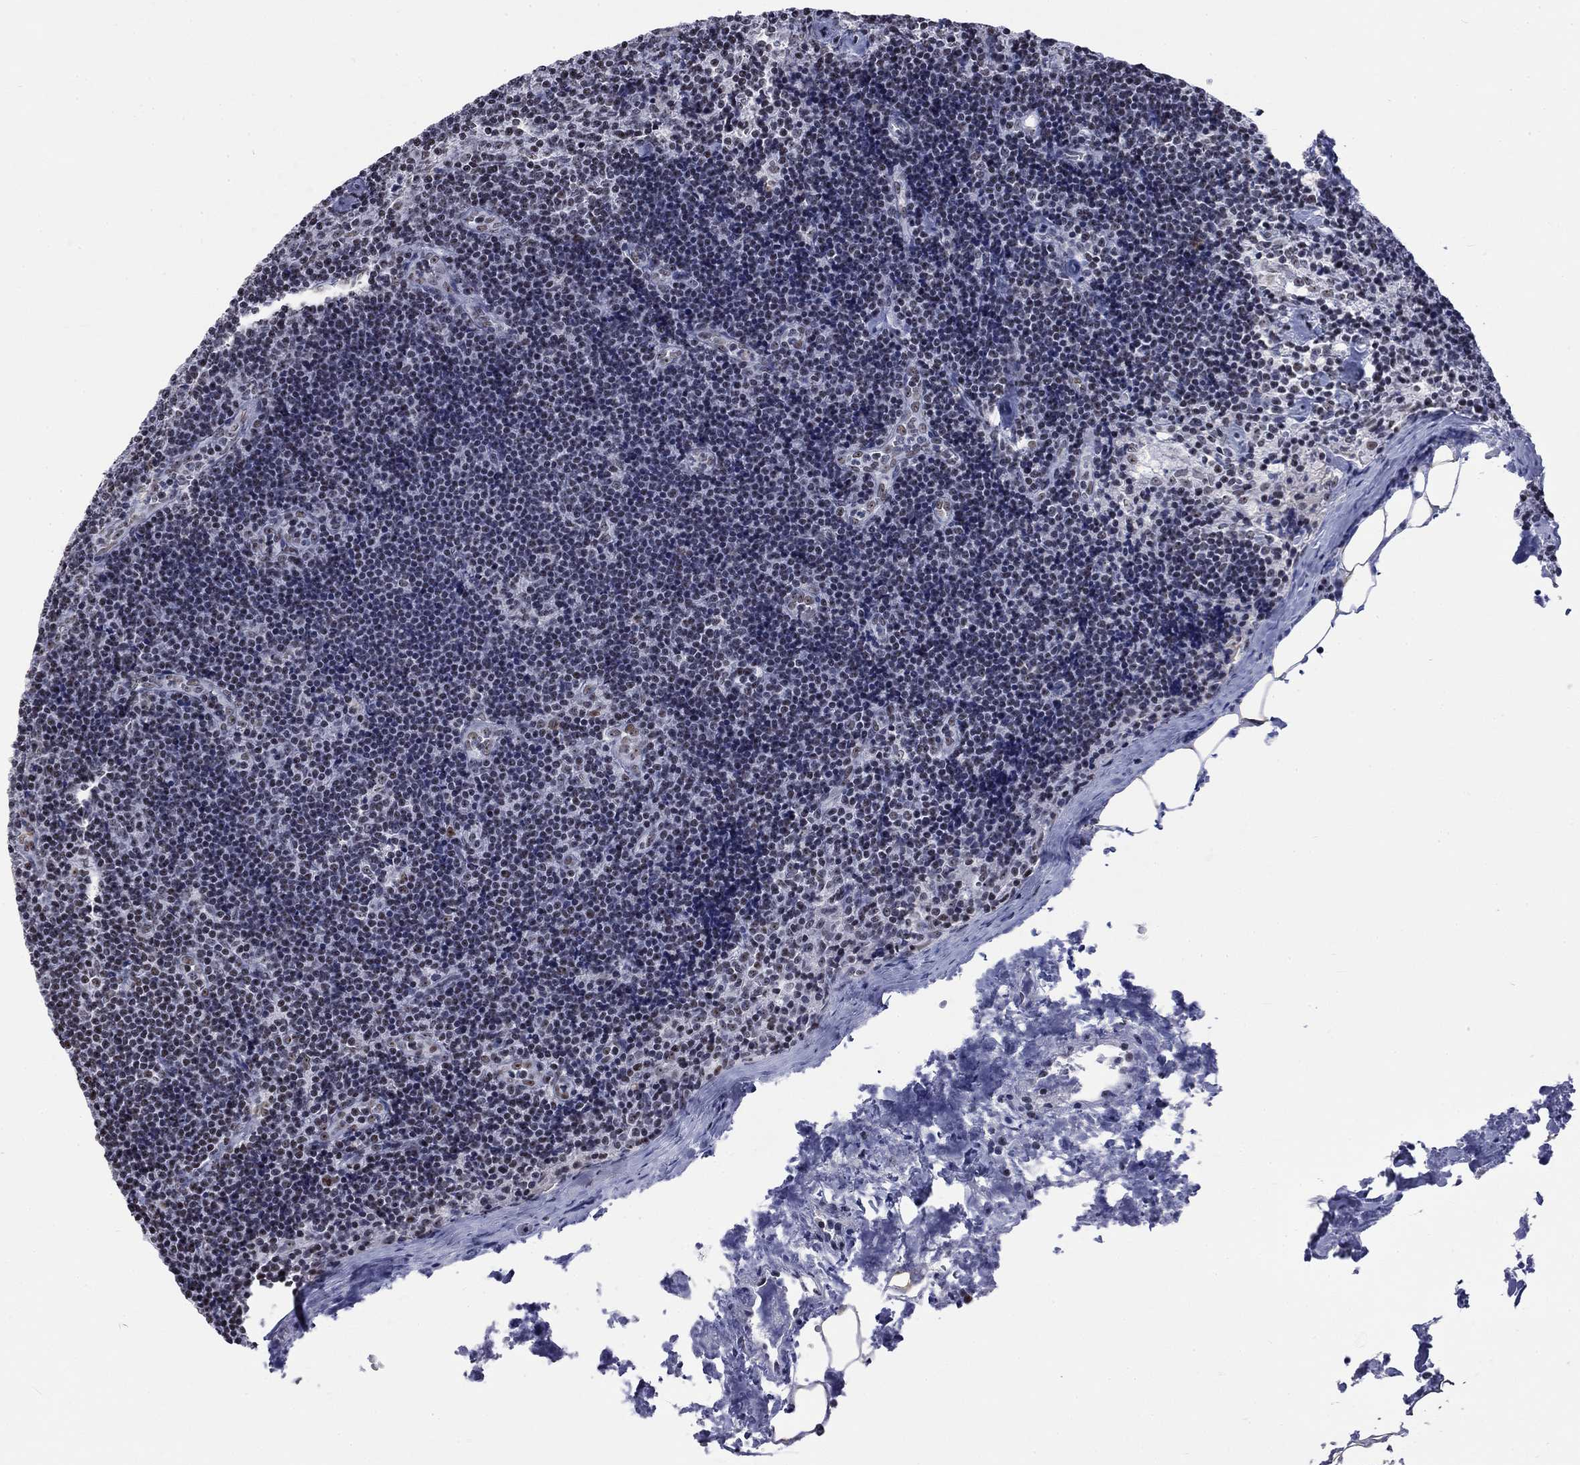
{"staining": {"intensity": "negative", "quantity": "none", "location": "none"}, "tissue": "lymph node", "cell_type": "Non-germinal center cells", "image_type": "normal", "snomed": [{"axis": "morphology", "description": "Normal tissue, NOS"}, {"axis": "topography", "description": "Lymph node"}], "caption": "Immunohistochemistry photomicrograph of benign lymph node: lymph node stained with DAB (3,3'-diaminobenzidine) reveals no significant protein positivity in non-germinal center cells. (IHC, brightfield microscopy, high magnification).", "gene": "CSRNP3", "patient": {"sex": "female", "age": 51}}